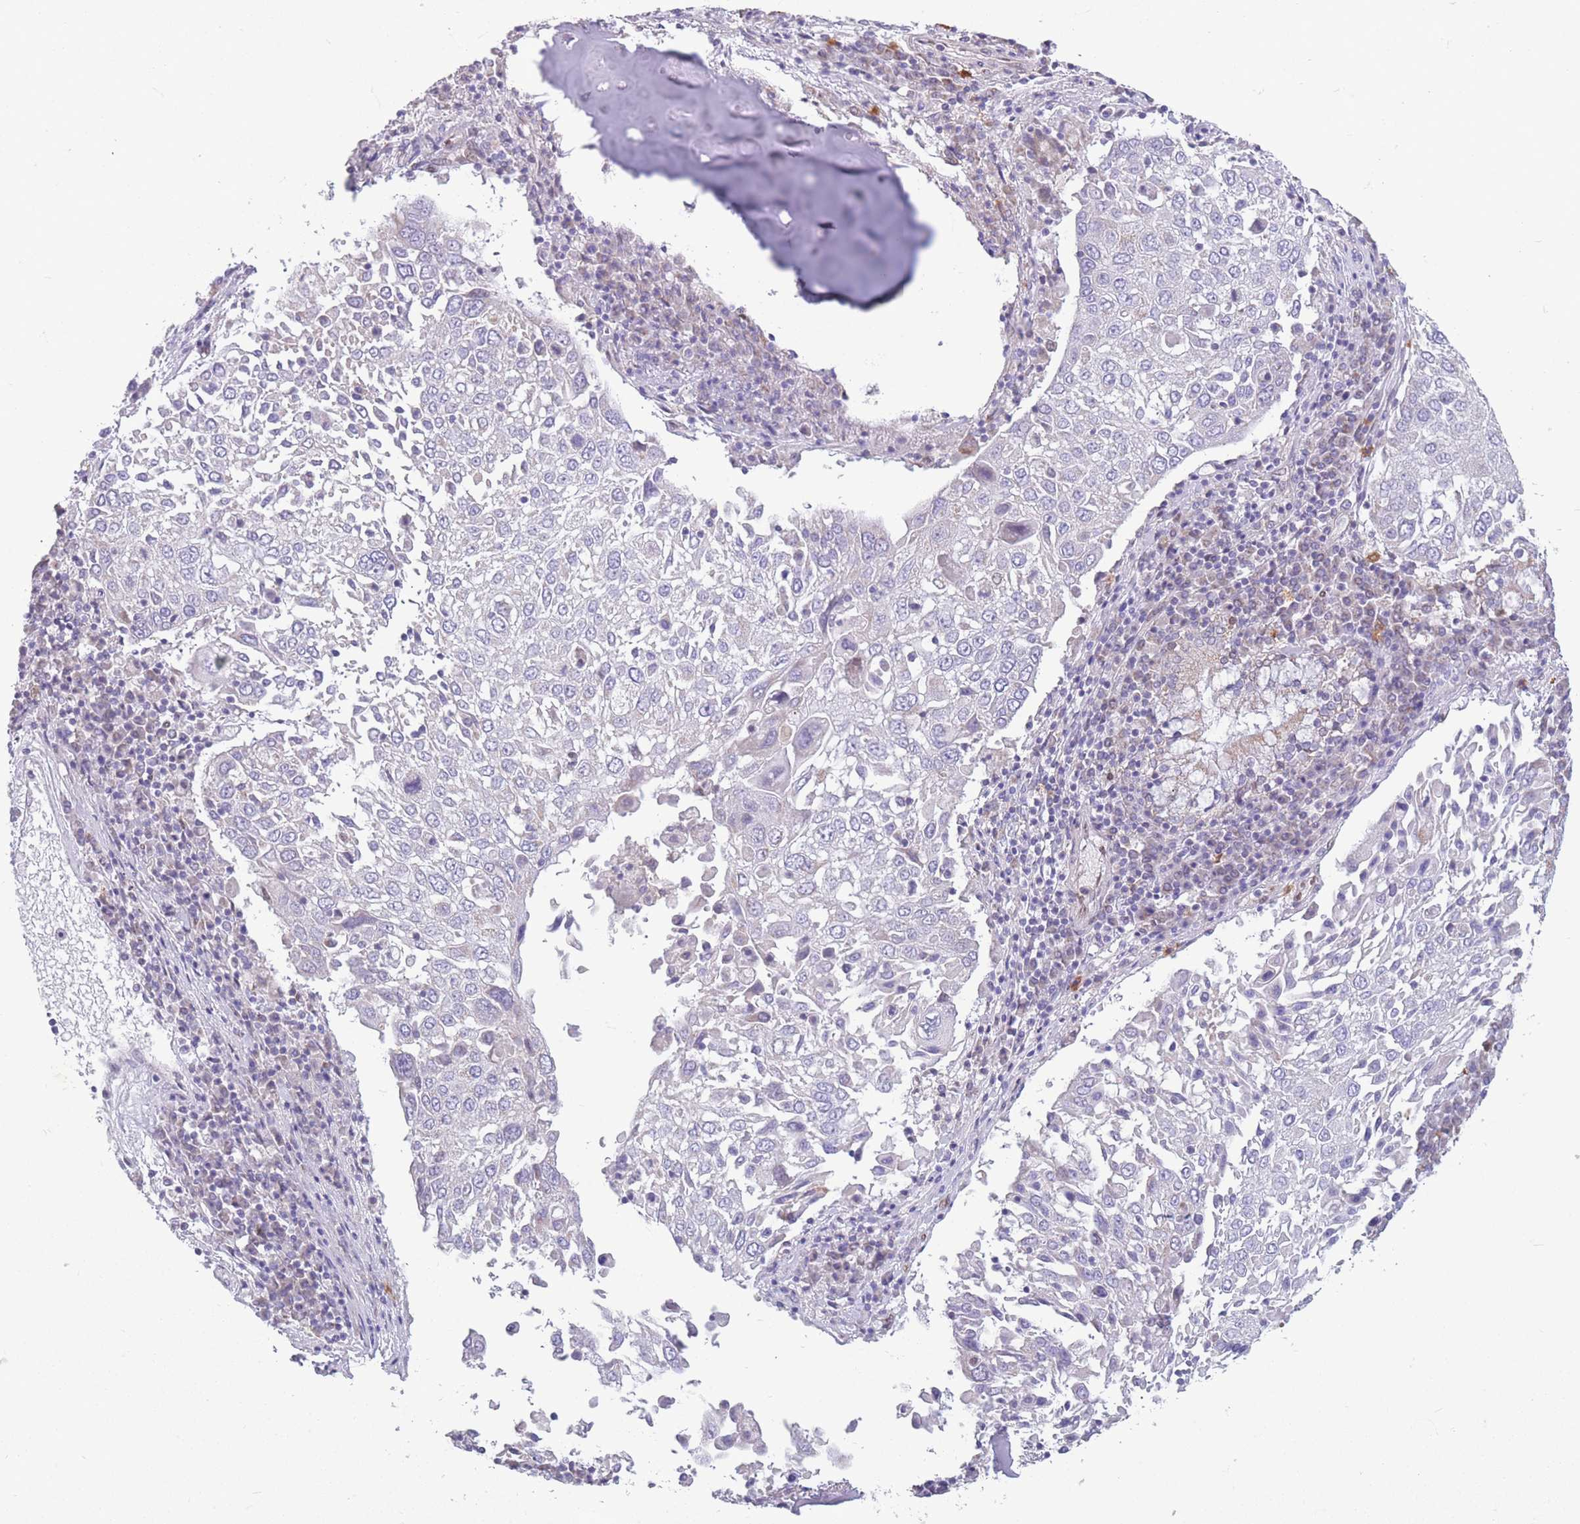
{"staining": {"intensity": "negative", "quantity": "none", "location": "none"}, "tissue": "lung cancer", "cell_type": "Tumor cells", "image_type": "cancer", "snomed": [{"axis": "morphology", "description": "Squamous cell carcinoma, NOS"}, {"axis": "topography", "description": "Lung"}], "caption": "This is a histopathology image of immunohistochemistry (IHC) staining of lung cancer, which shows no positivity in tumor cells. The staining is performed using DAB (3,3'-diaminobenzidine) brown chromogen with nuclei counter-stained in using hematoxylin.", "gene": "PDHA1", "patient": {"sex": "male", "age": 65}}